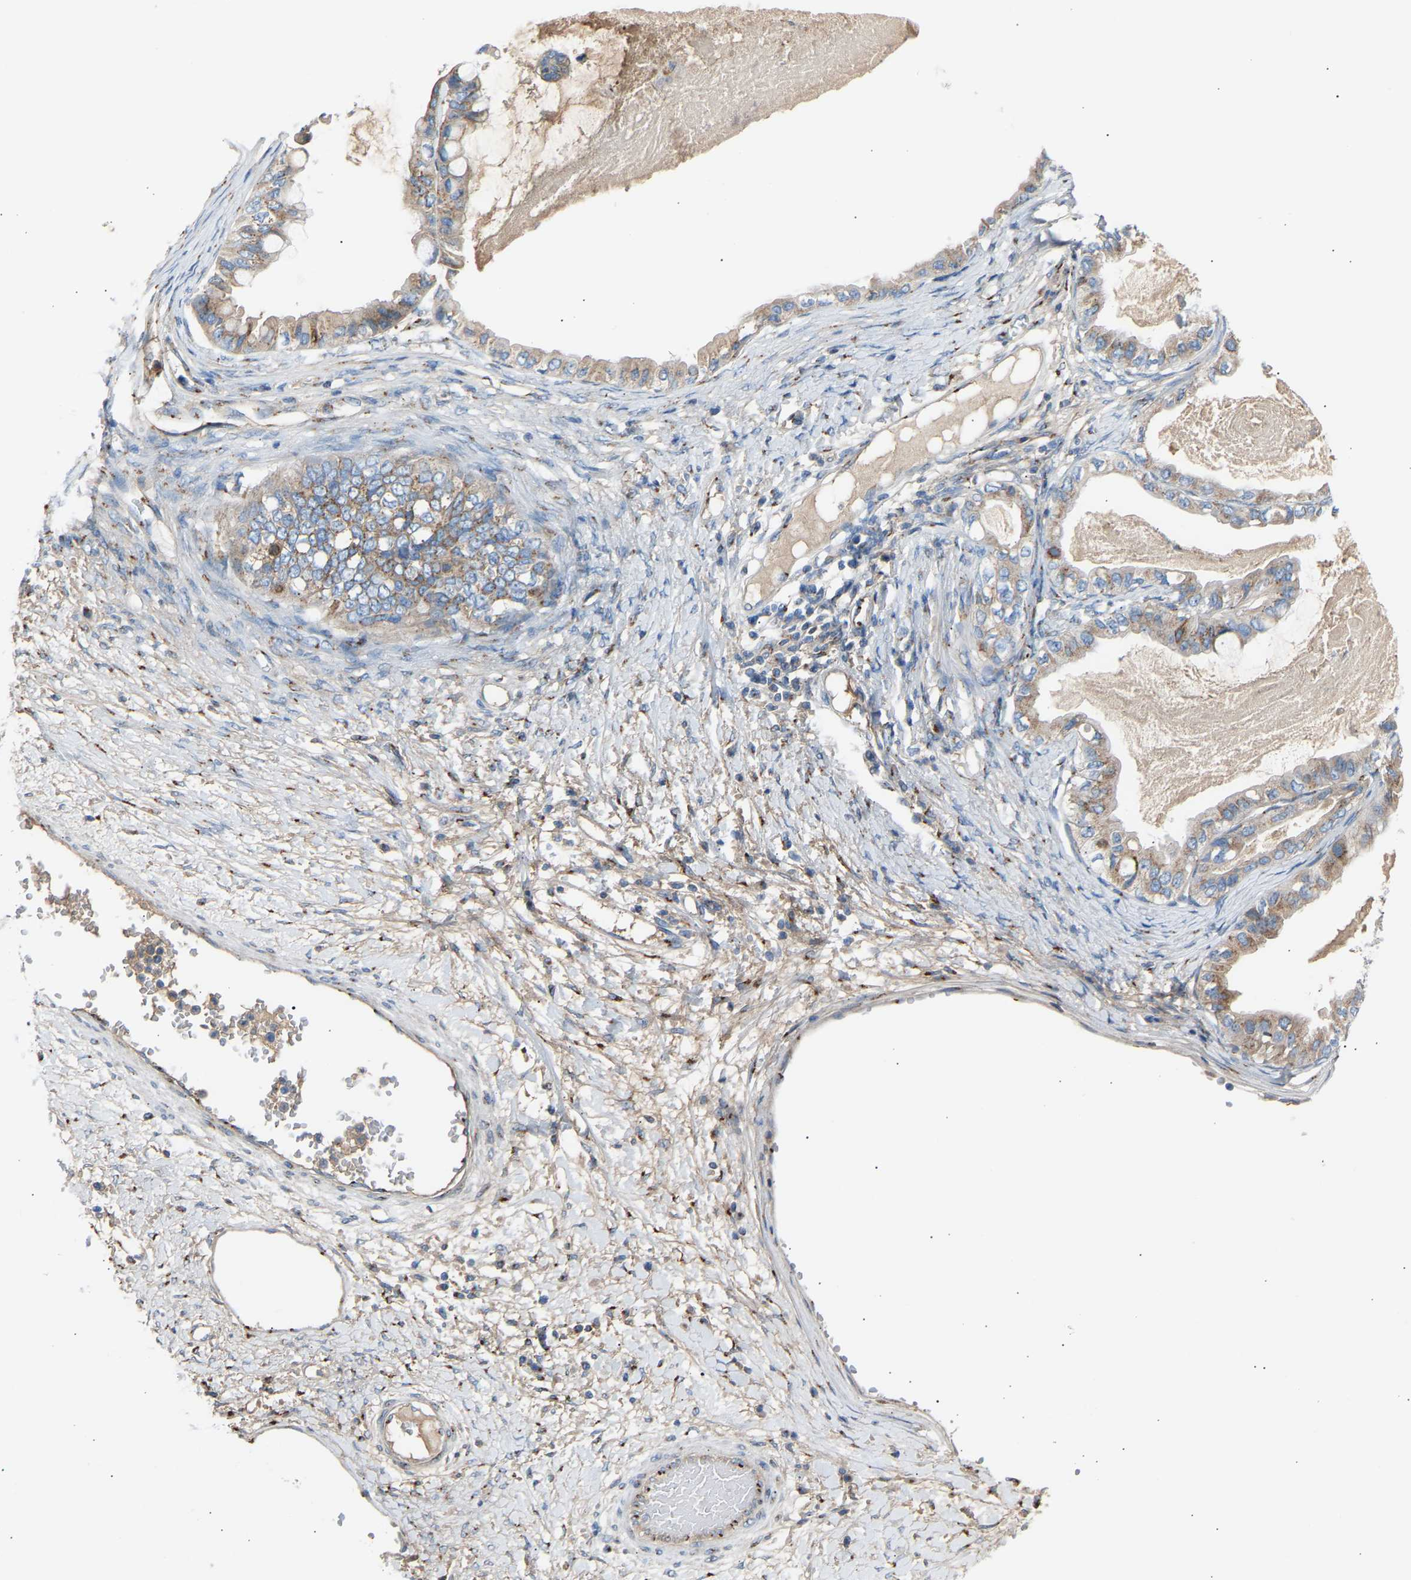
{"staining": {"intensity": "weak", "quantity": ">75%", "location": "cytoplasmic/membranous"}, "tissue": "ovarian cancer", "cell_type": "Tumor cells", "image_type": "cancer", "snomed": [{"axis": "morphology", "description": "Cystadenocarcinoma, mucinous, NOS"}, {"axis": "topography", "description": "Ovary"}], "caption": "The immunohistochemical stain highlights weak cytoplasmic/membranous expression in tumor cells of ovarian cancer (mucinous cystadenocarcinoma) tissue.", "gene": "CYREN", "patient": {"sex": "female", "age": 80}}